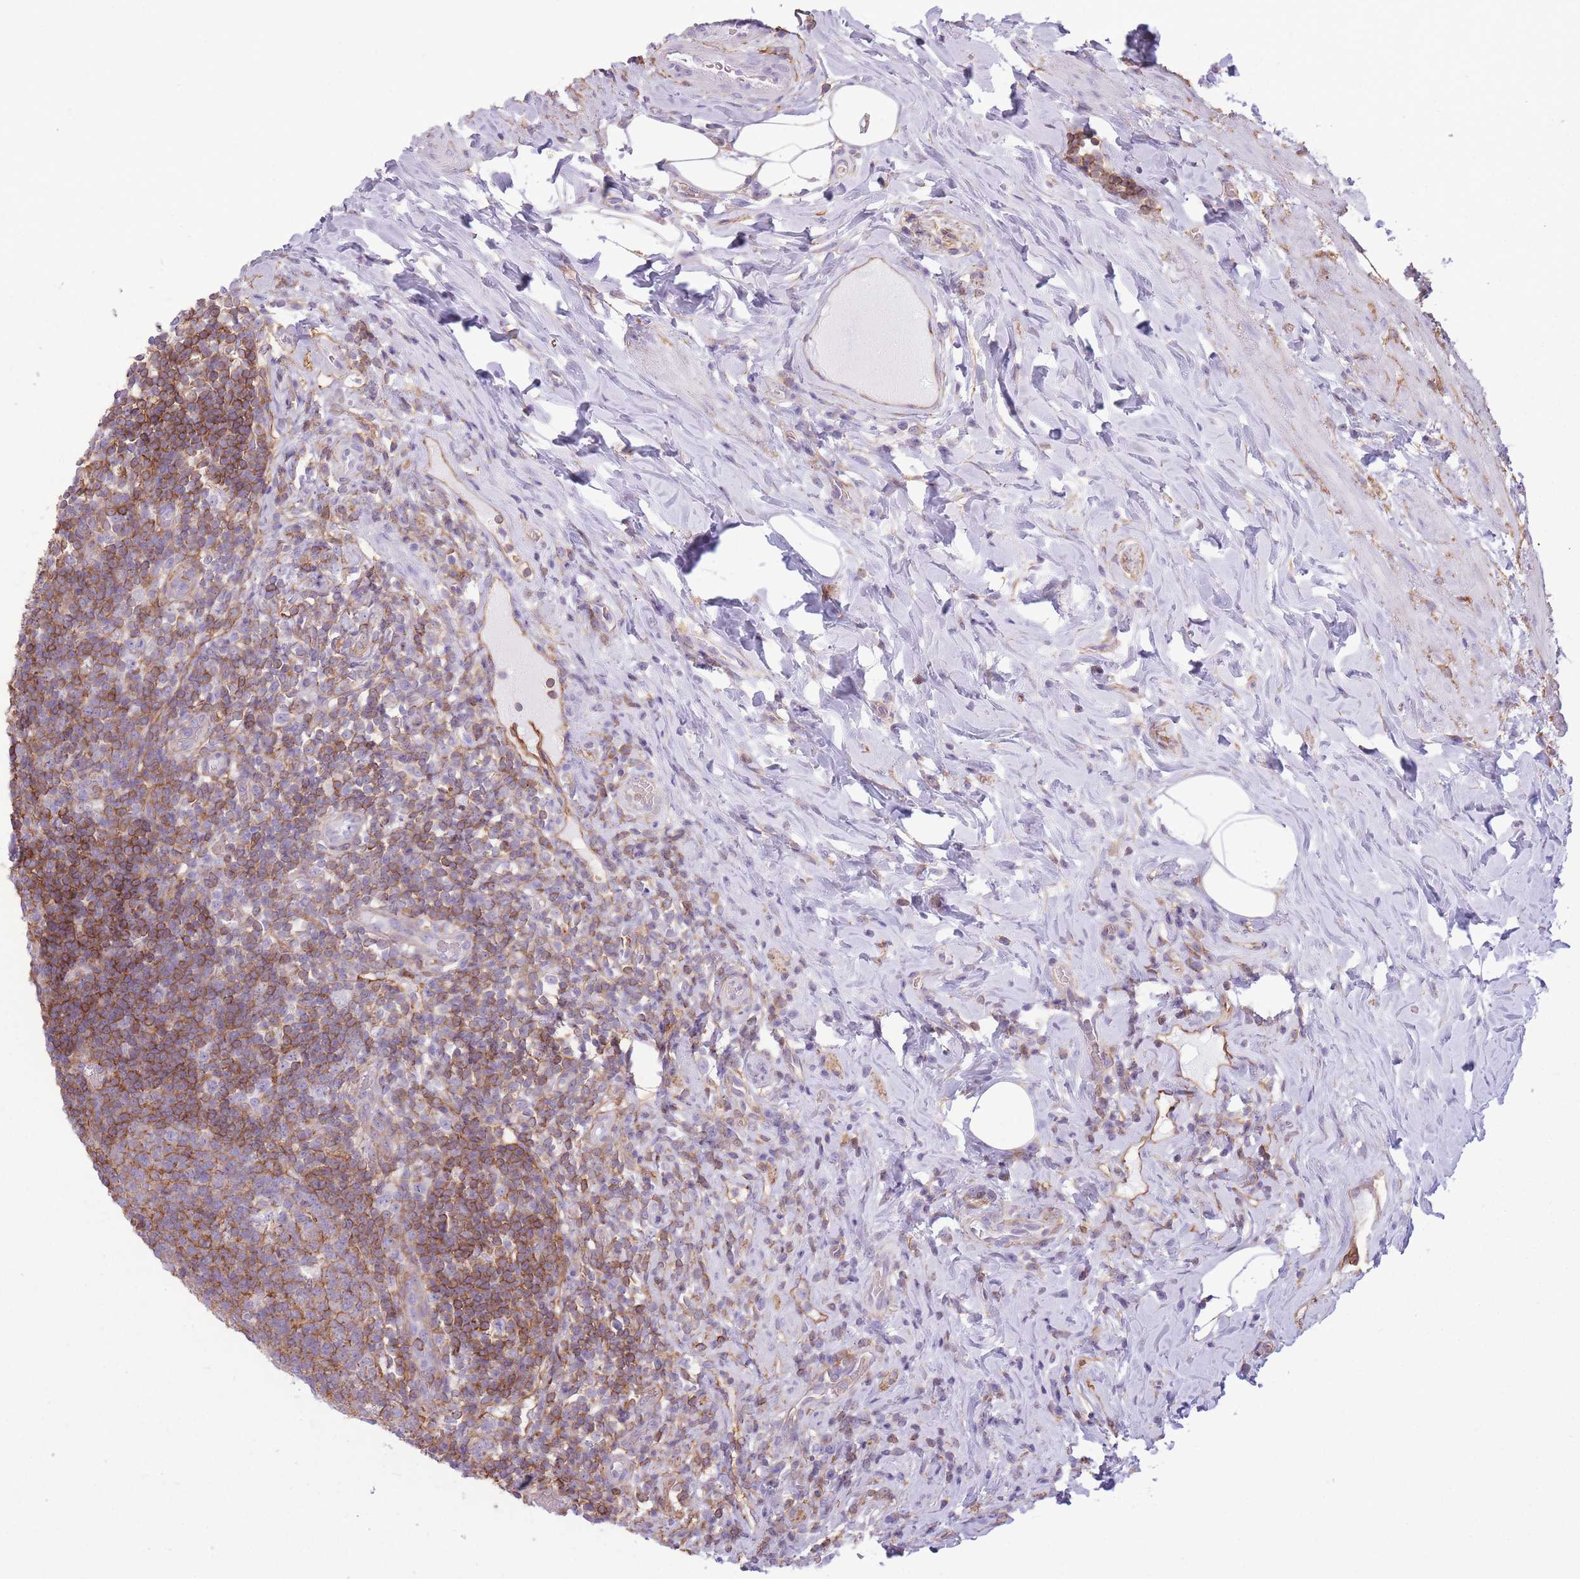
{"staining": {"intensity": "strong", "quantity": ">75%", "location": "cytoplasmic/membranous"}, "tissue": "appendix", "cell_type": "Glandular cells", "image_type": "normal", "snomed": [{"axis": "morphology", "description": "Normal tissue, NOS"}, {"axis": "topography", "description": "Appendix"}], "caption": "Immunohistochemistry (IHC) staining of benign appendix, which exhibits high levels of strong cytoplasmic/membranous positivity in approximately >75% of glandular cells indicating strong cytoplasmic/membranous protein expression. The staining was performed using DAB (3,3'-diaminobenzidine) (brown) for protein detection and nuclei were counterstained in hematoxylin (blue).", "gene": "ADD1", "patient": {"sex": "female", "age": 43}}